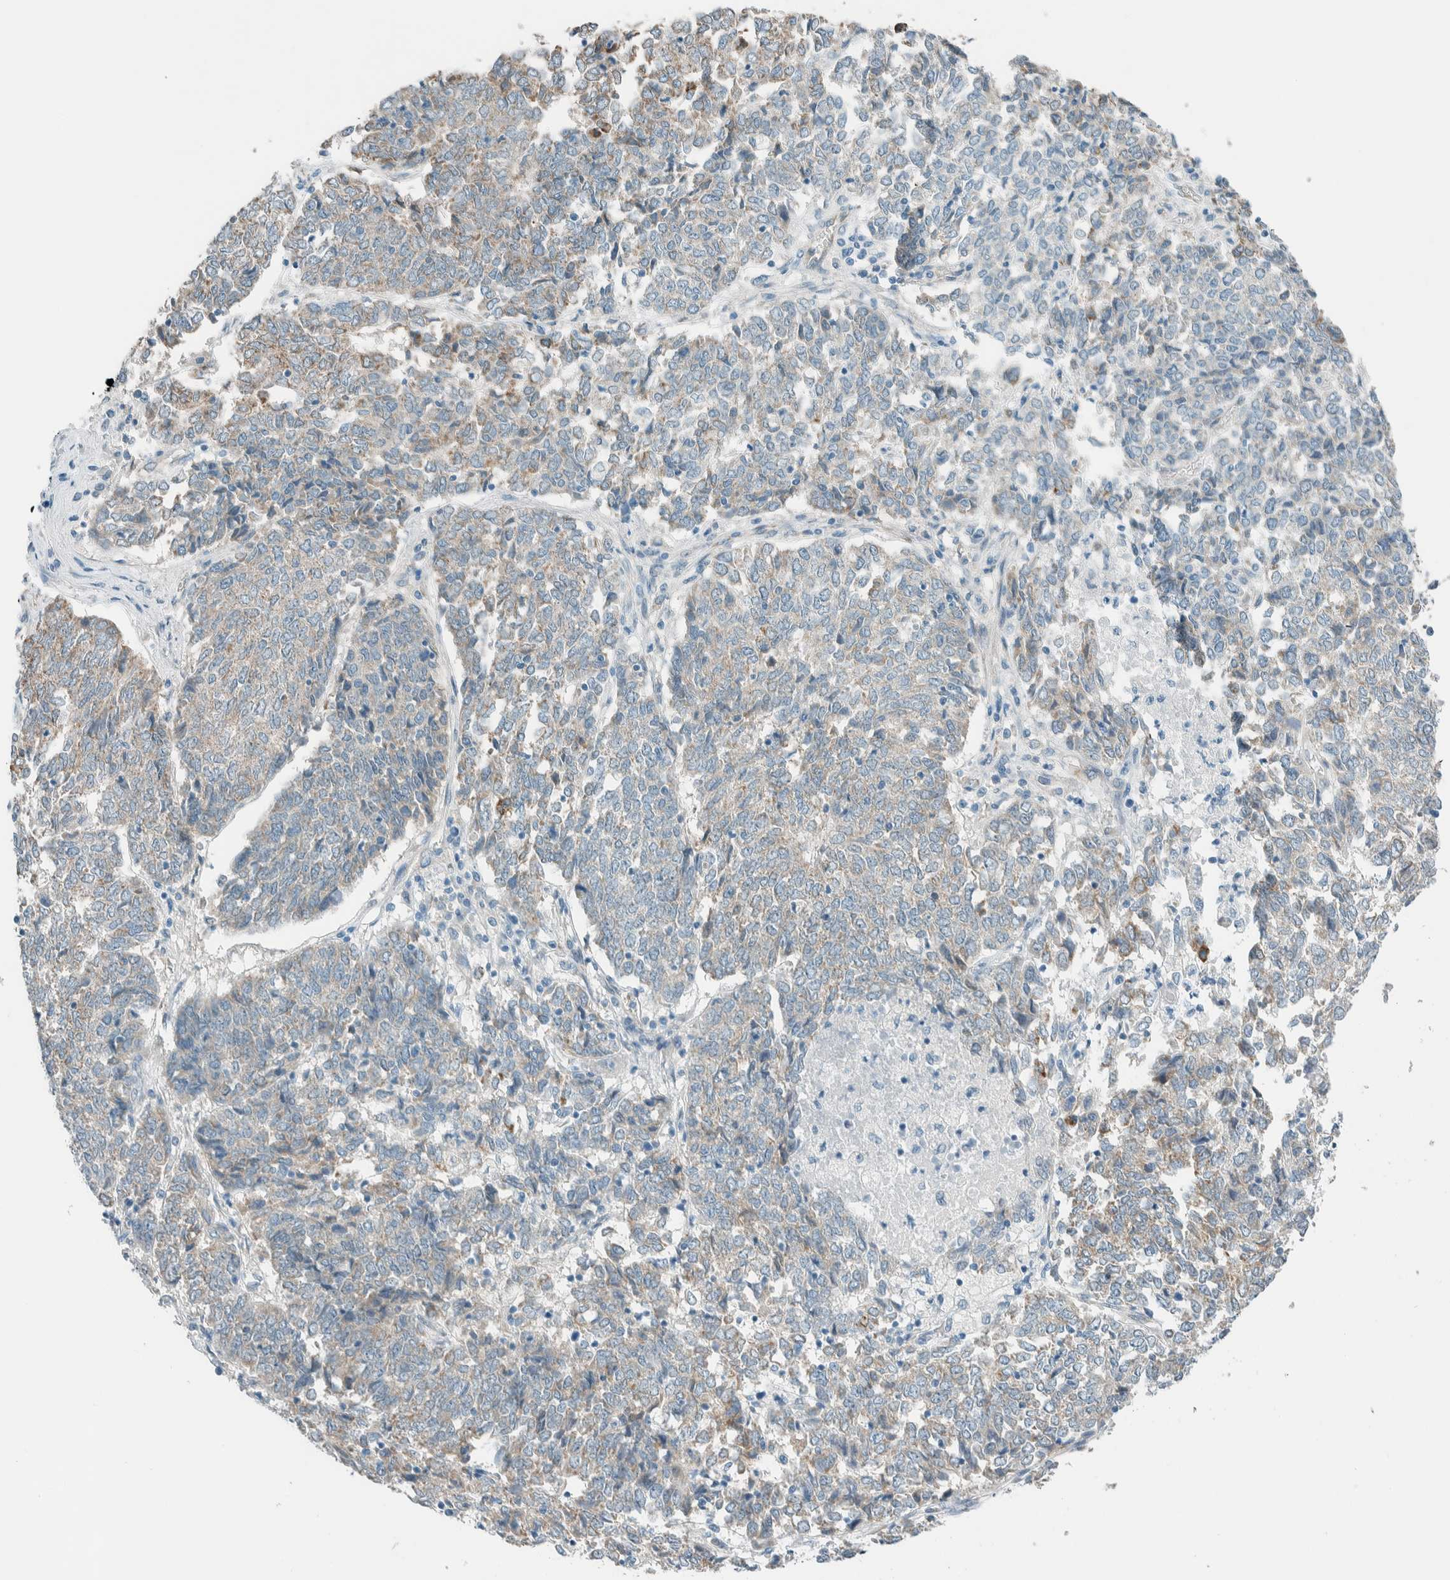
{"staining": {"intensity": "weak", "quantity": "25%-75%", "location": "cytoplasmic/membranous"}, "tissue": "endometrial cancer", "cell_type": "Tumor cells", "image_type": "cancer", "snomed": [{"axis": "morphology", "description": "Adenocarcinoma, NOS"}, {"axis": "topography", "description": "Endometrium"}], "caption": "The immunohistochemical stain shows weak cytoplasmic/membranous positivity in tumor cells of endometrial adenocarcinoma tissue. (DAB IHC, brown staining for protein, blue staining for nuclei).", "gene": "ALDH7A1", "patient": {"sex": "female", "age": 80}}